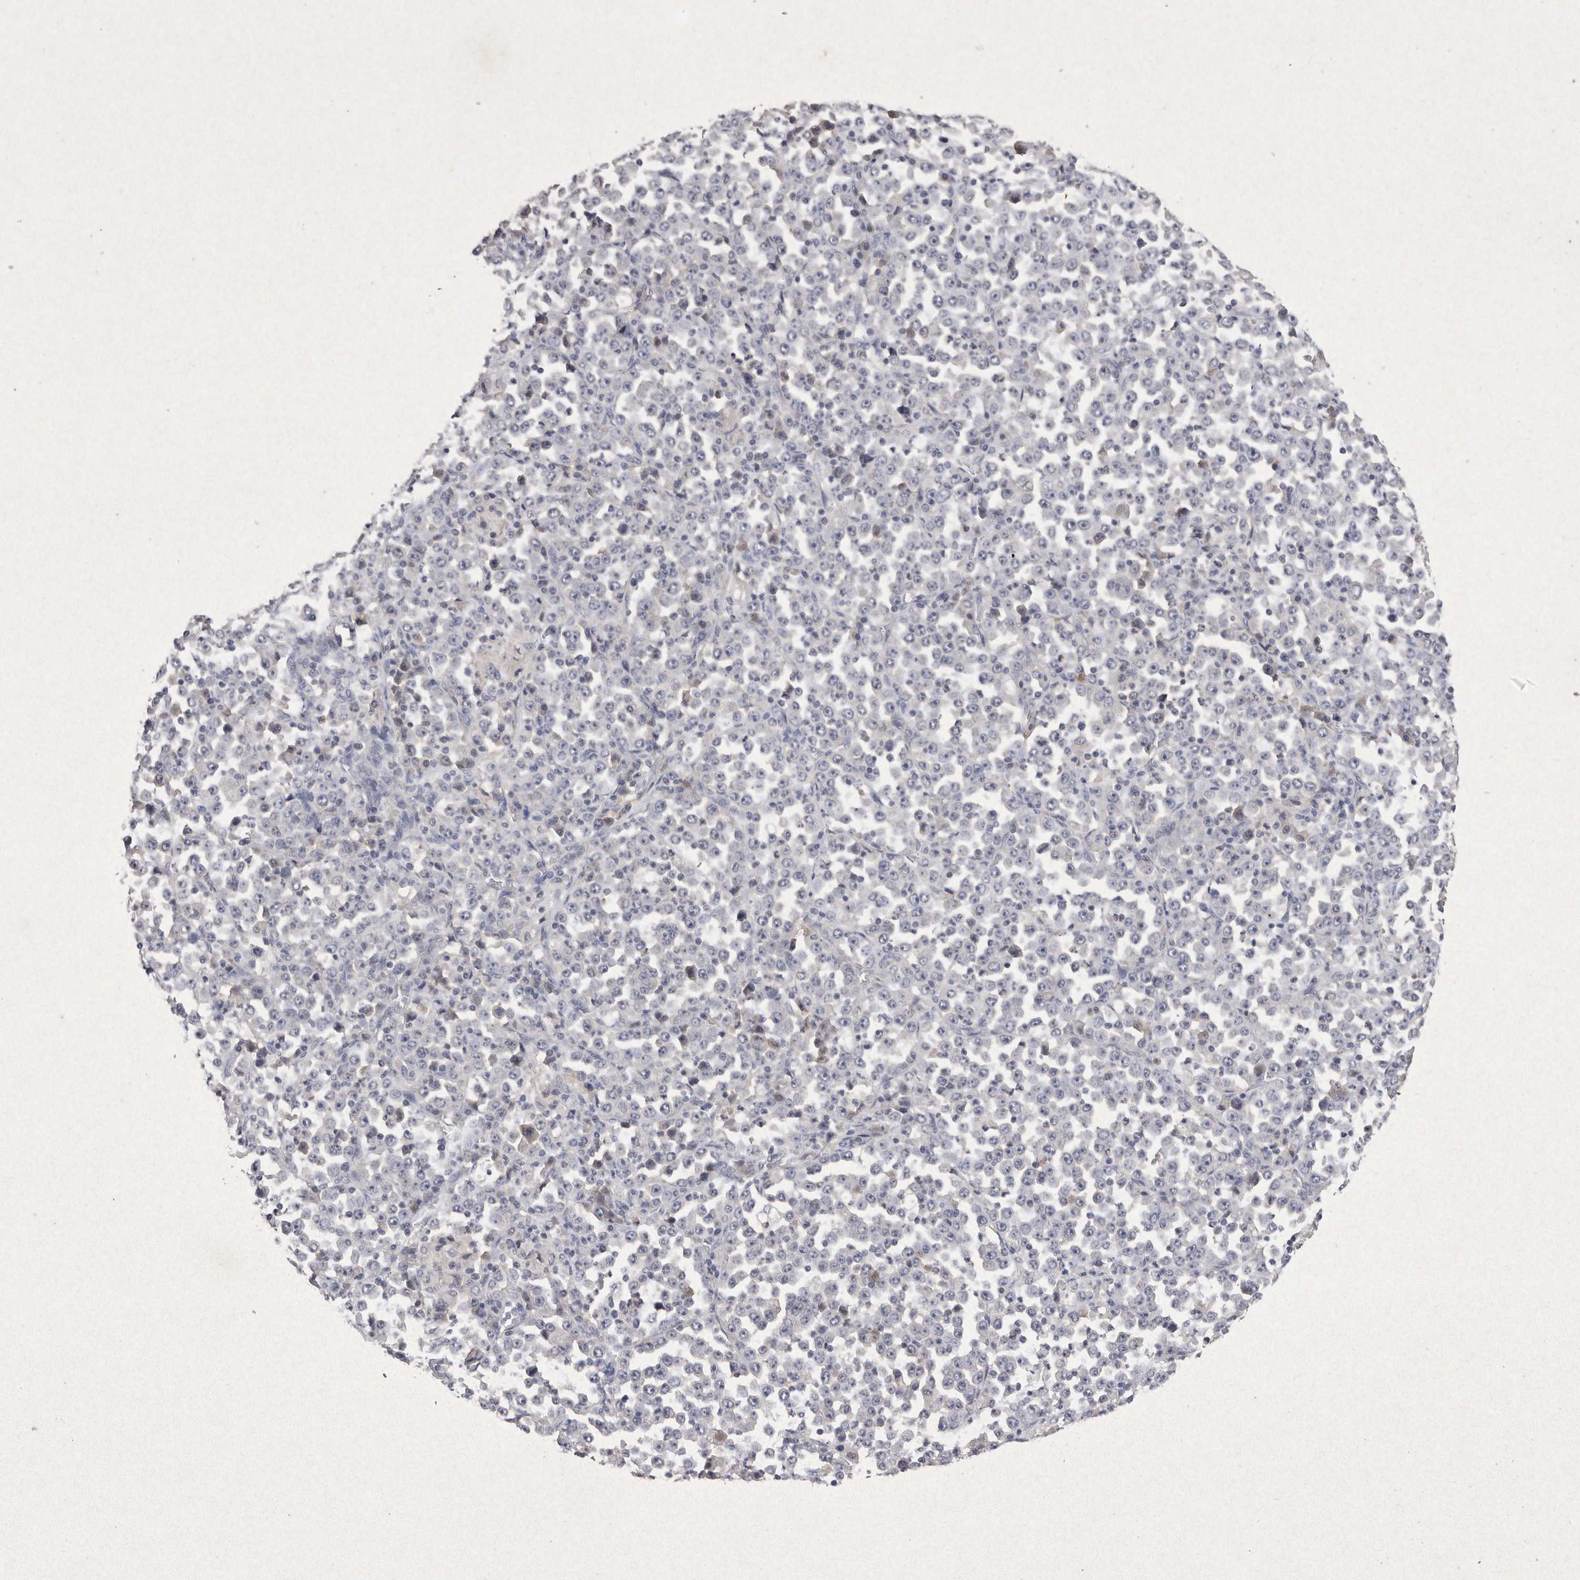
{"staining": {"intensity": "negative", "quantity": "none", "location": "none"}, "tissue": "stomach cancer", "cell_type": "Tumor cells", "image_type": "cancer", "snomed": [{"axis": "morphology", "description": "Normal tissue, NOS"}, {"axis": "morphology", "description": "Adenocarcinoma, NOS"}, {"axis": "topography", "description": "Stomach, upper"}, {"axis": "topography", "description": "Stomach"}], "caption": "Image shows no significant protein staining in tumor cells of adenocarcinoma (stomach).", "gene": "RASSF3", "patient": {"sex": "male", "age": 59}}